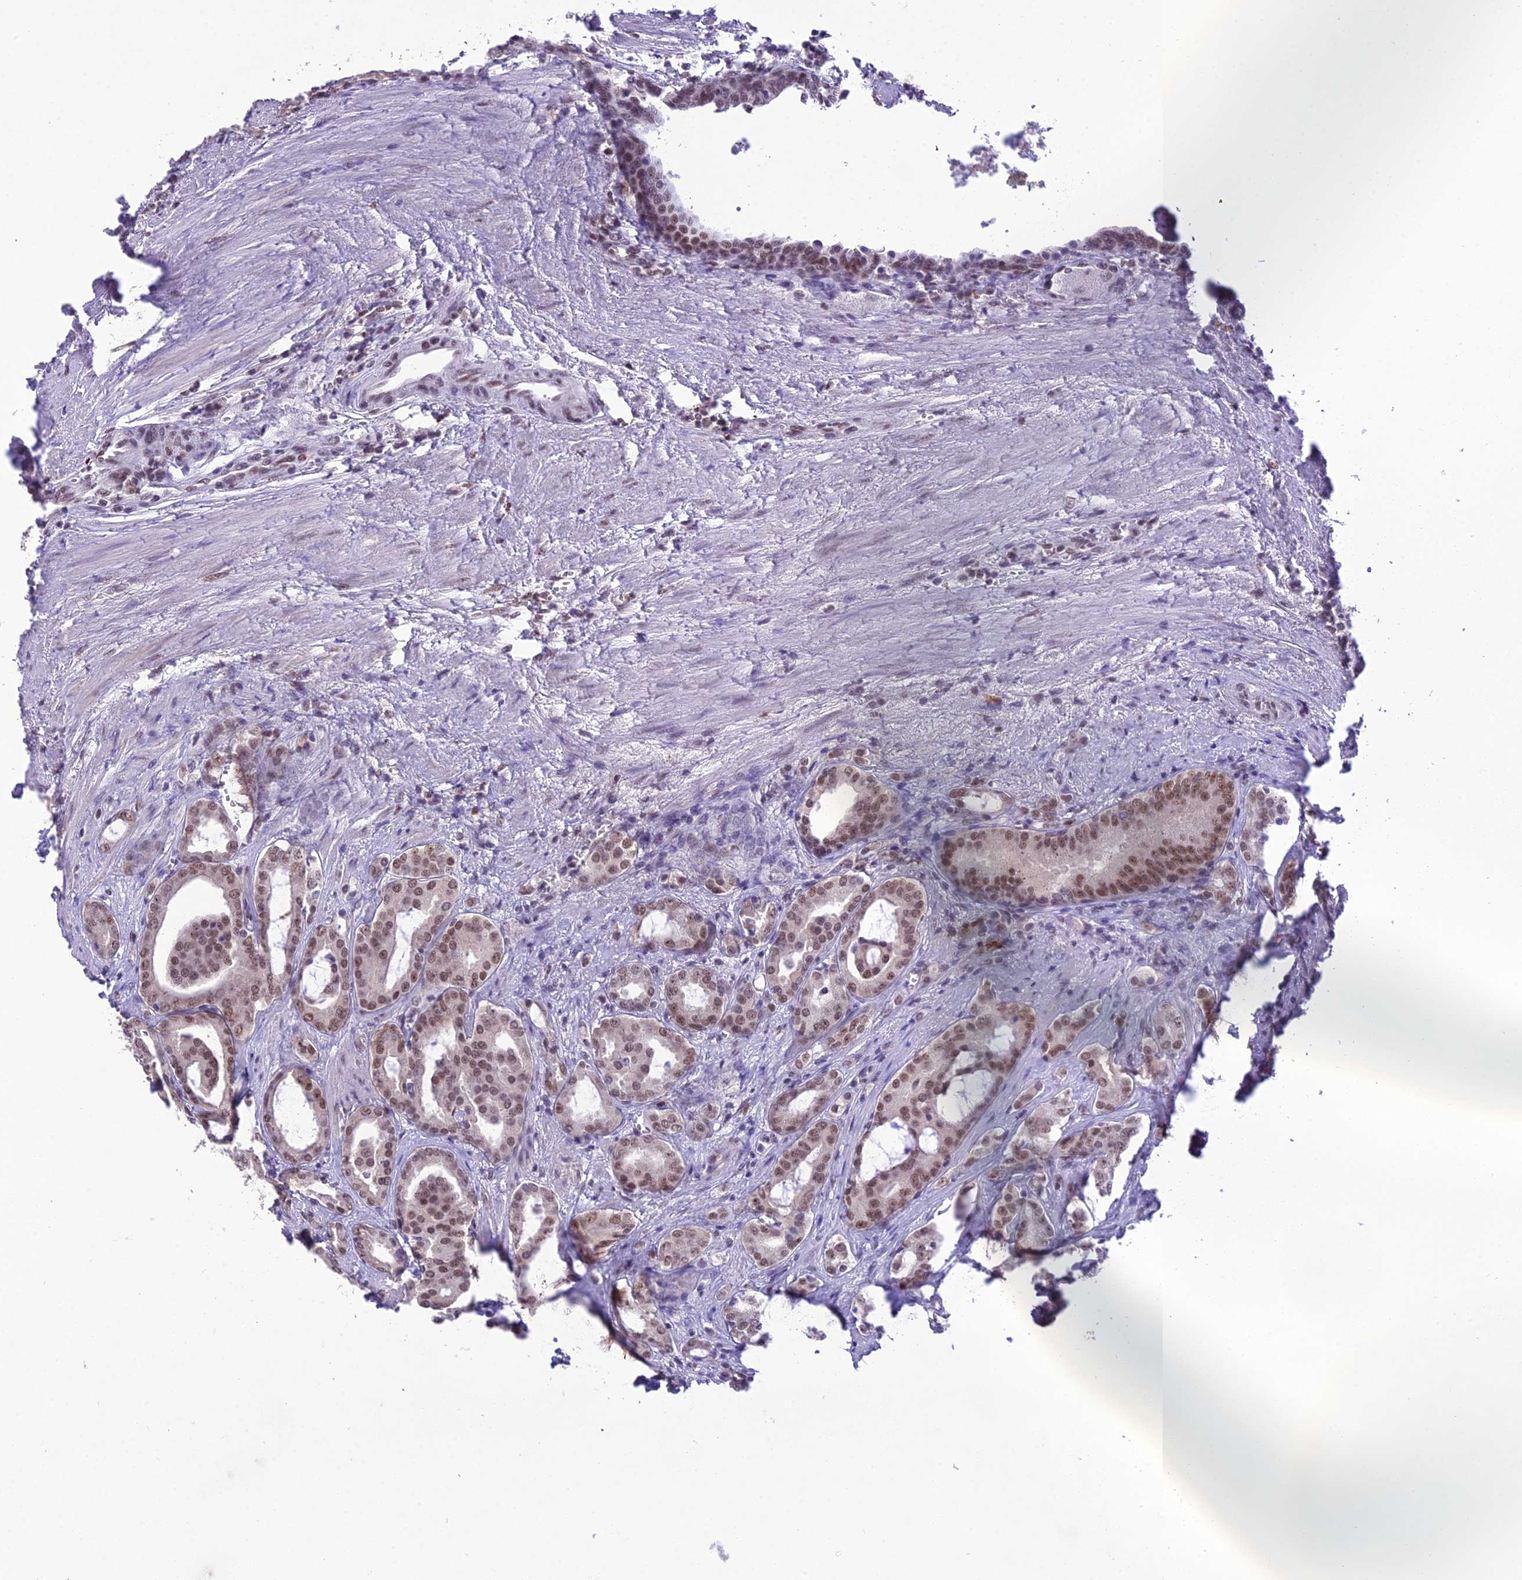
{"staining": {"intensity": "moderate", "quantity": ">75%", "location": "nuclear"}, "tissue": "prostate cancer", "cell_type": "Tumor cells", "image_type": "cancer", "snomed": [{"axis": "morphology", "description": "Adenocarcinoma, High grade"}, {"axis": "topography", "description": "Prostate"}], "caption": "Immunohistochemistry (IHC) of prostate cancer (high-grade adenocarcinoma) shows medium levels of moderate nuclear staining in about >75% of tumor cells.", "gene": "SH3RF3", "patient": {"sex": "male", "age": 72}}